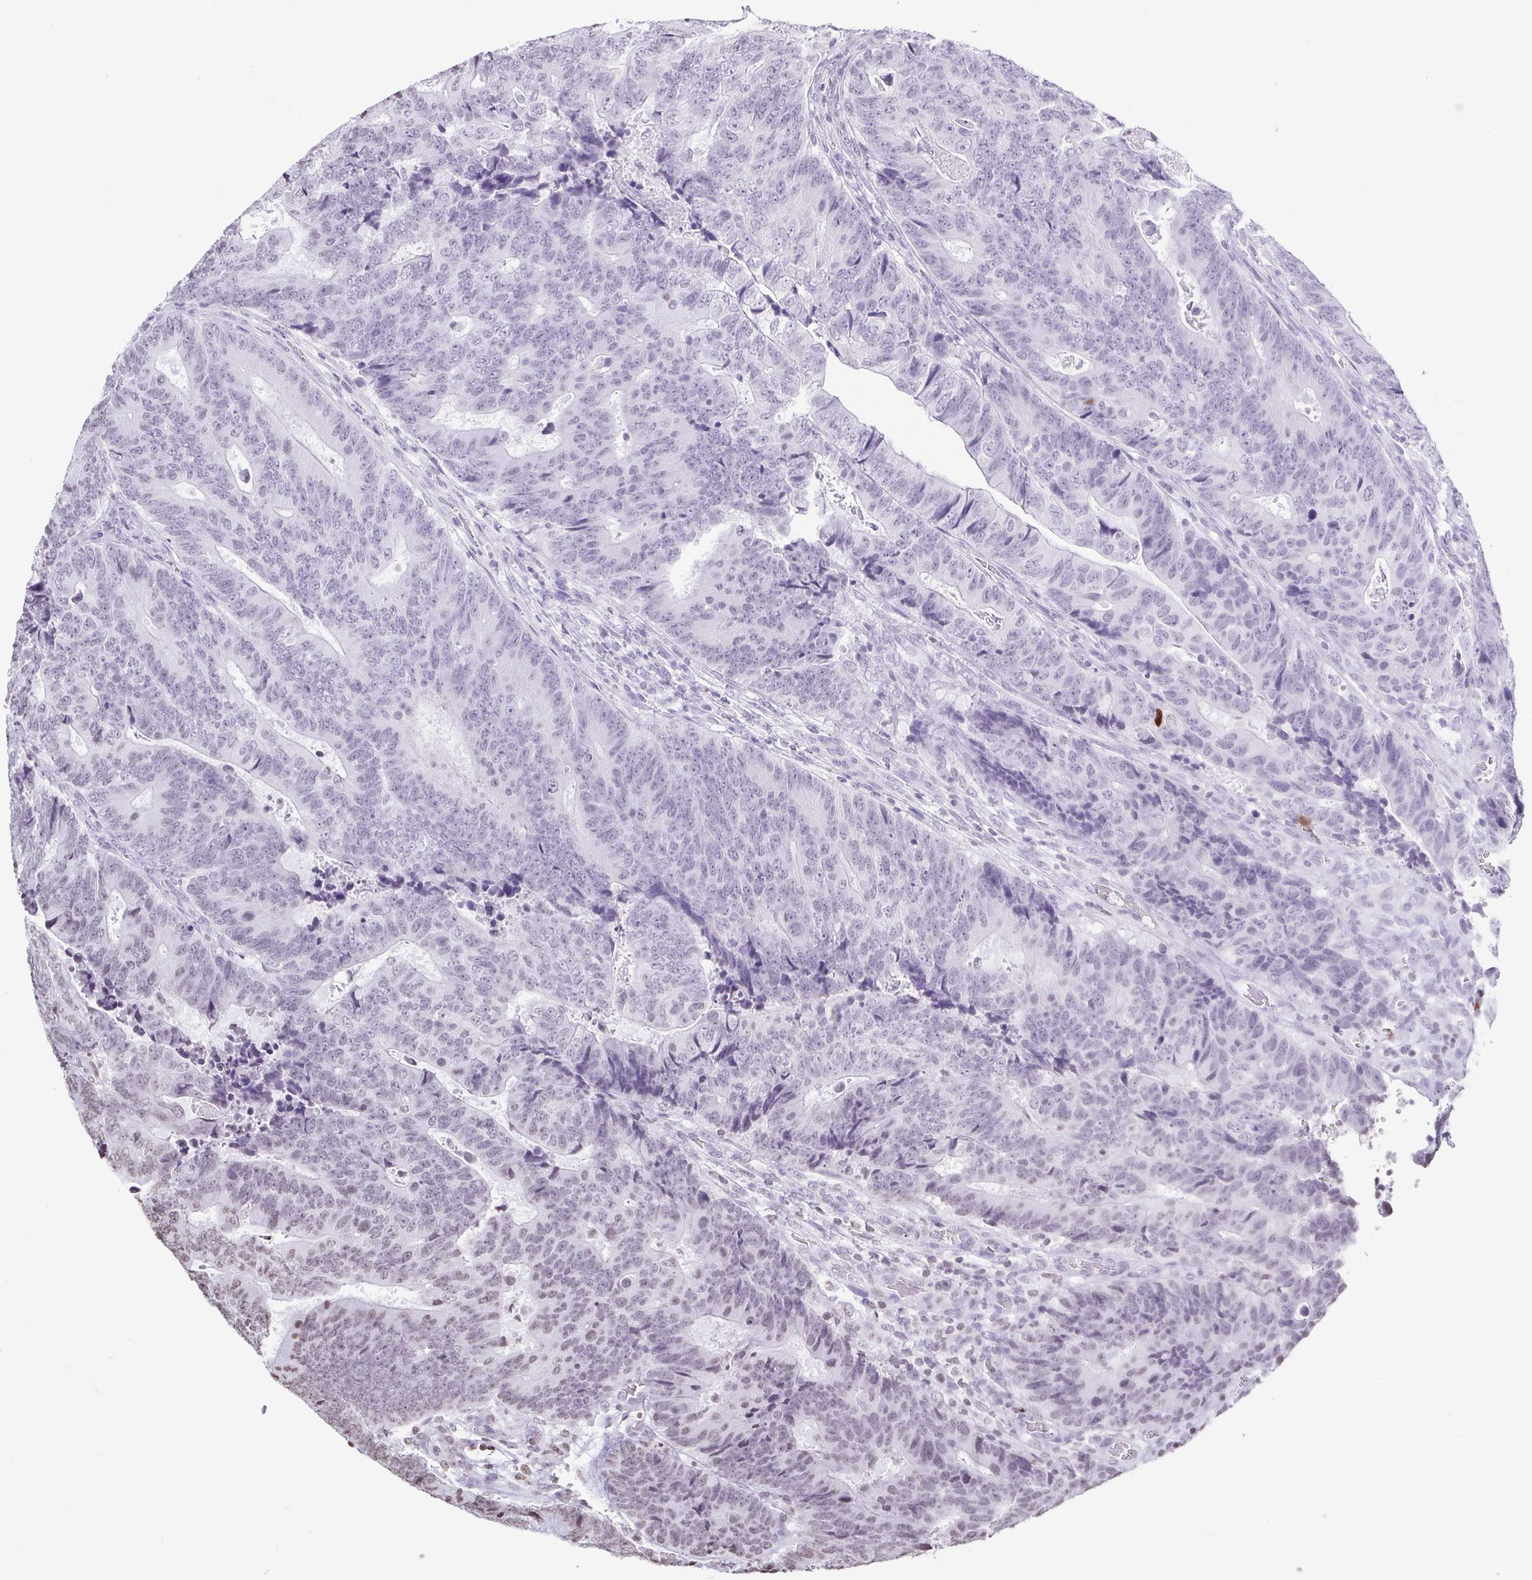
{"staining": {"intensity": "weak", "quantity": "<25%", "location": "nuclear"}, "tissue": "colorectal cancer", "cell_type": "Tumor cells", "image_type": "cancer", "snomed": [{"axis": "morphology", "description": "Adenocarcinoma, NOS"}, {"axis": "topography", "description": "Colon"}], "caption": "The micrograph displays no staining of tumor cells in colorectal cancer (adenocarcinoma). The staining is performed using DAB brown chromogen with nuclei counter-stained in using hematoxylin.", "gene": "VCY1B", "patient": {"sex": "female", "age": 48}}